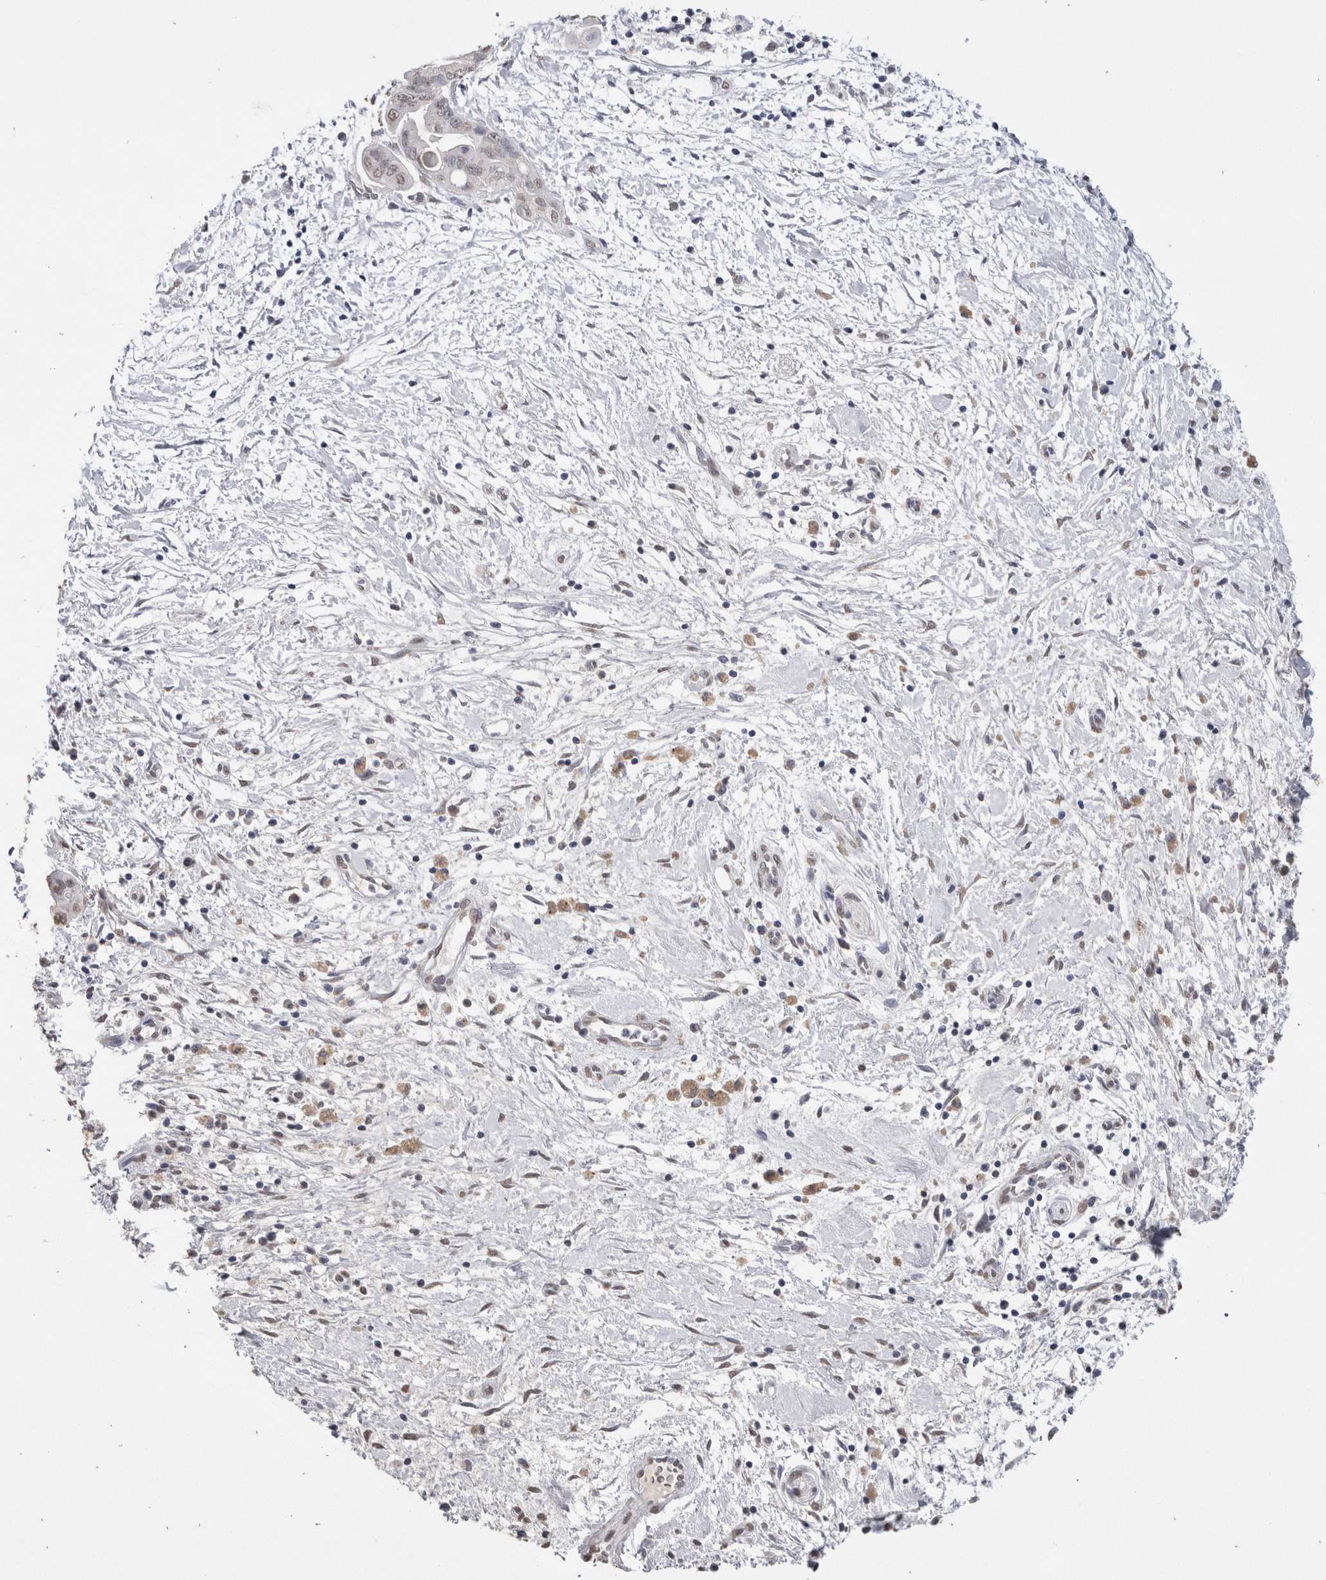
{"staining": {"intensity": "negative", "quantity": "none", "location": "none"}, "tissue": "pancreatic cancer", "cell_type": "Tumor cells", "image_type": "cancer", "snomed": [{"axis": "morphology", "description": "Adenocarcinoma, NOS"}, {"axis": "topography", "description": "Pancreas"}], "caption": "This is a photomicrograph of immunohistochemistry (IHC) staining of pancreatic cancer, which shows no positivity in tumor cells. (Brightfield microscopy of DAB (3,3'-diaminobenzidine) IHC at high magnification).", "gene": "LGALS2", "patient": {"sex": "female", "age": 75}}